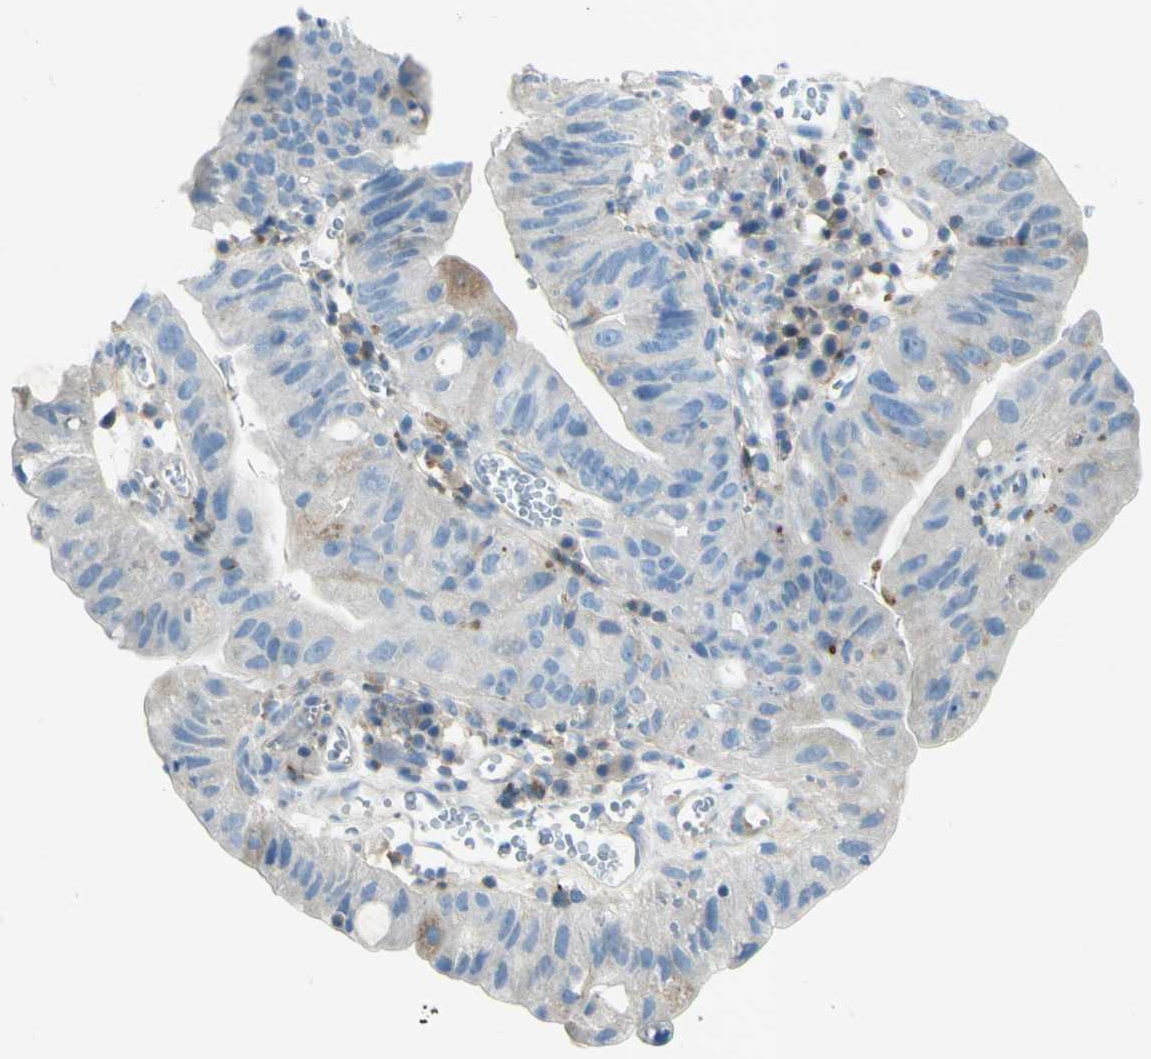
{"staining": {"intensity": "moderate", "quantity": "<25%", "location": "cytoplasmic/membranous"}, "tissue": "stomach cancer", "cell_type": "Tumor cells", "image_type": "cancer", "snomed": [{"axis": "morphology", "description": "Adenocarcinoma, NOS"}, {"axis": "topography", "description": "Stomach"}], "caption": "DAB immunohistochemical staining of human stomach cancer (adenocarcinoma) exhibits moderate cytoplasmic/membranous protein staining in about <25% of tumor cells. Immunohistochemistry stains the protein in brown and the nuclei are stained blue.", "gene": "GDF15", "patient": {"sex": "male", "age": 59}}